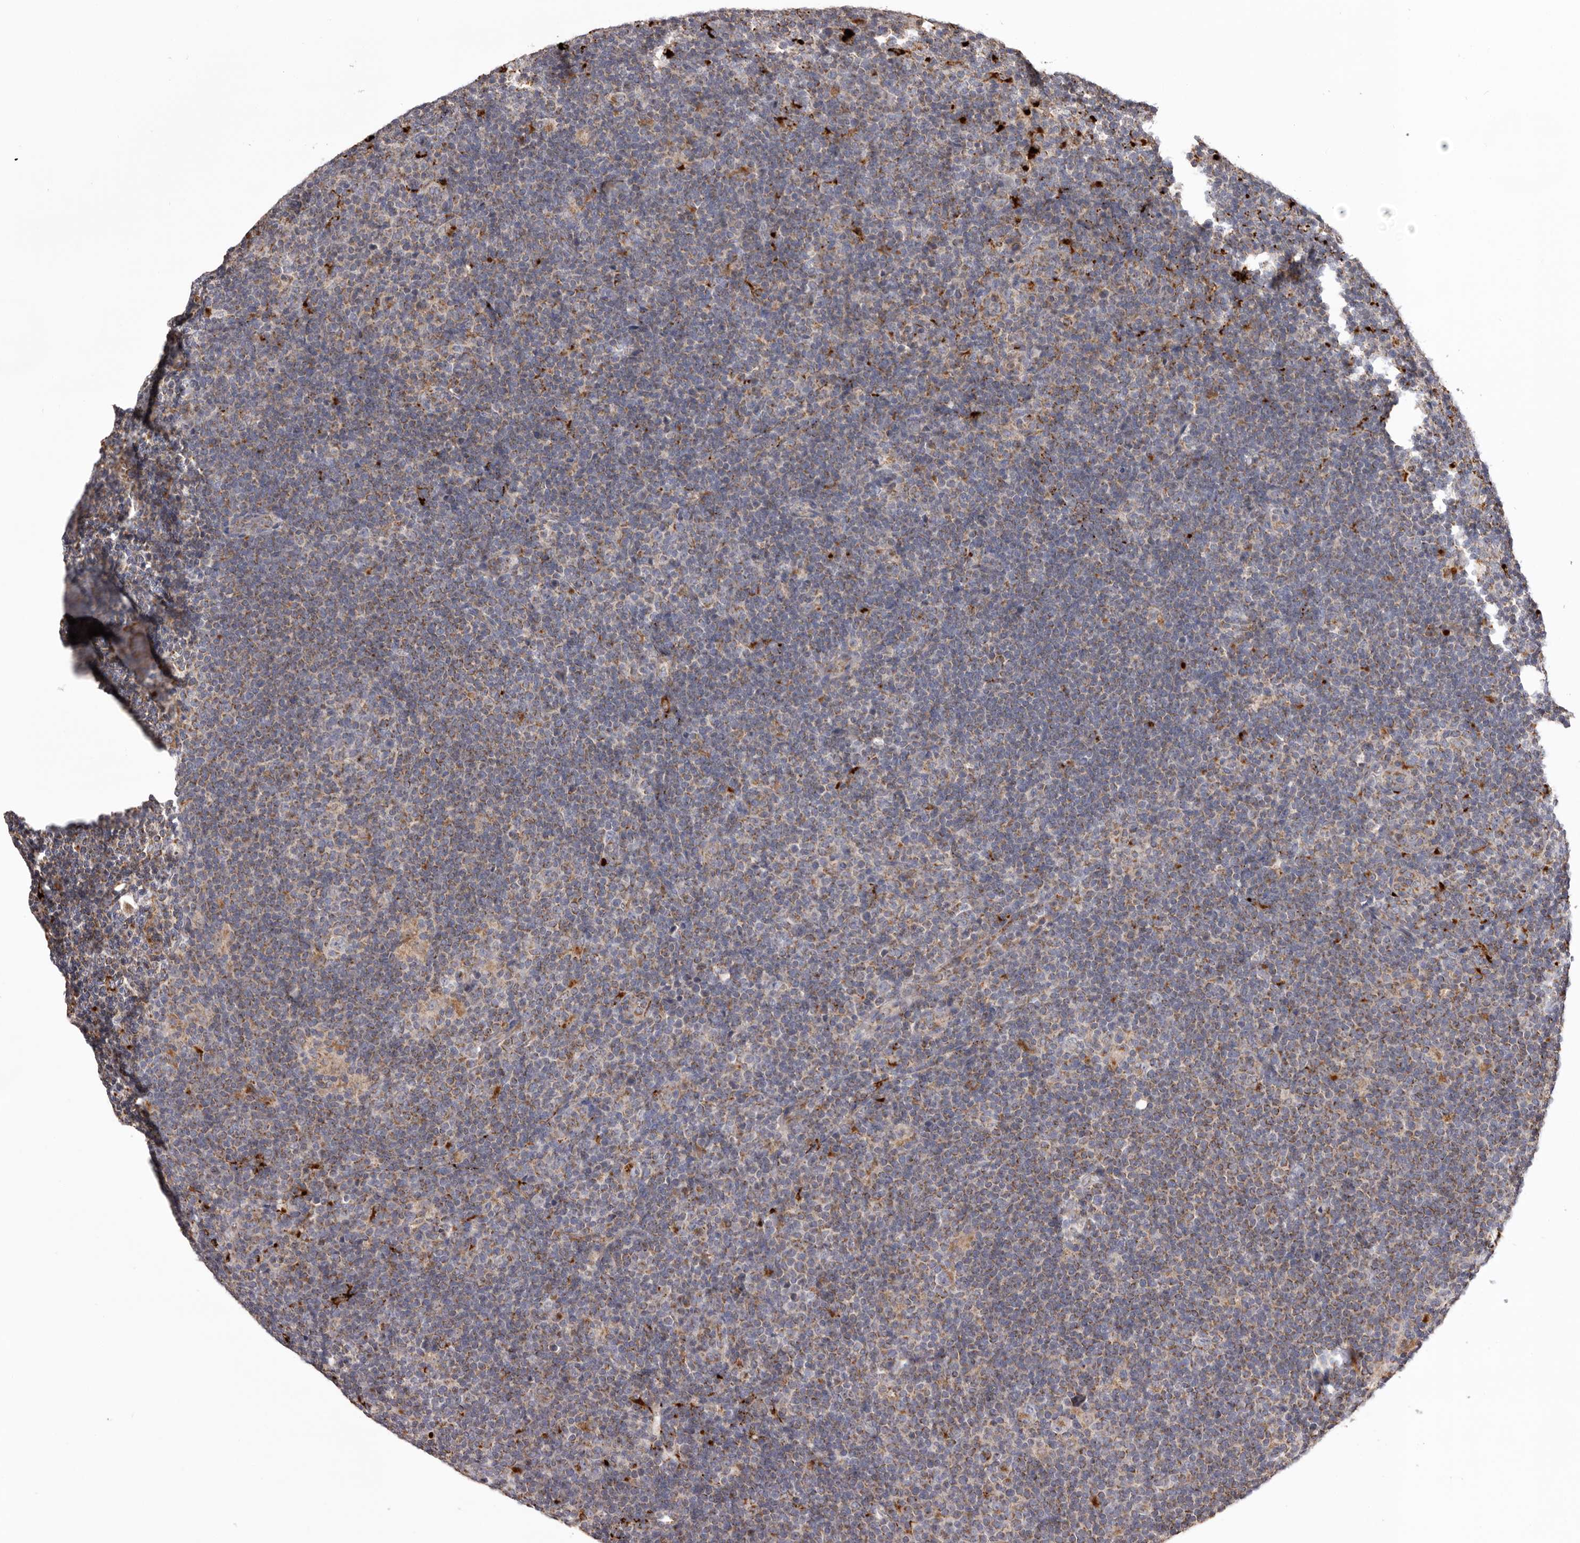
{"staining": {"intensity": "strong", "quantity": "25%-75%", "location": "cytoplasmic/membranous"}, "tissue": "lymphoma", "cell_type": "Tumor cells", "image_type": "cancer", "snomed": [{"axis": "morphology", "description": "Hodgkin's disease, NOS"}, {"axis": "topography", "description": "Lymph node"}], "caption": "Tumor cells demonstrate strong cytoplasmic/membranous expression in approximately 25%-75% of cells in lymphoma. (Brightfield microscopy of DAB IHC at high magnification).", "gene": "MECR", "patient": {"sex": "female", "age": 57}}